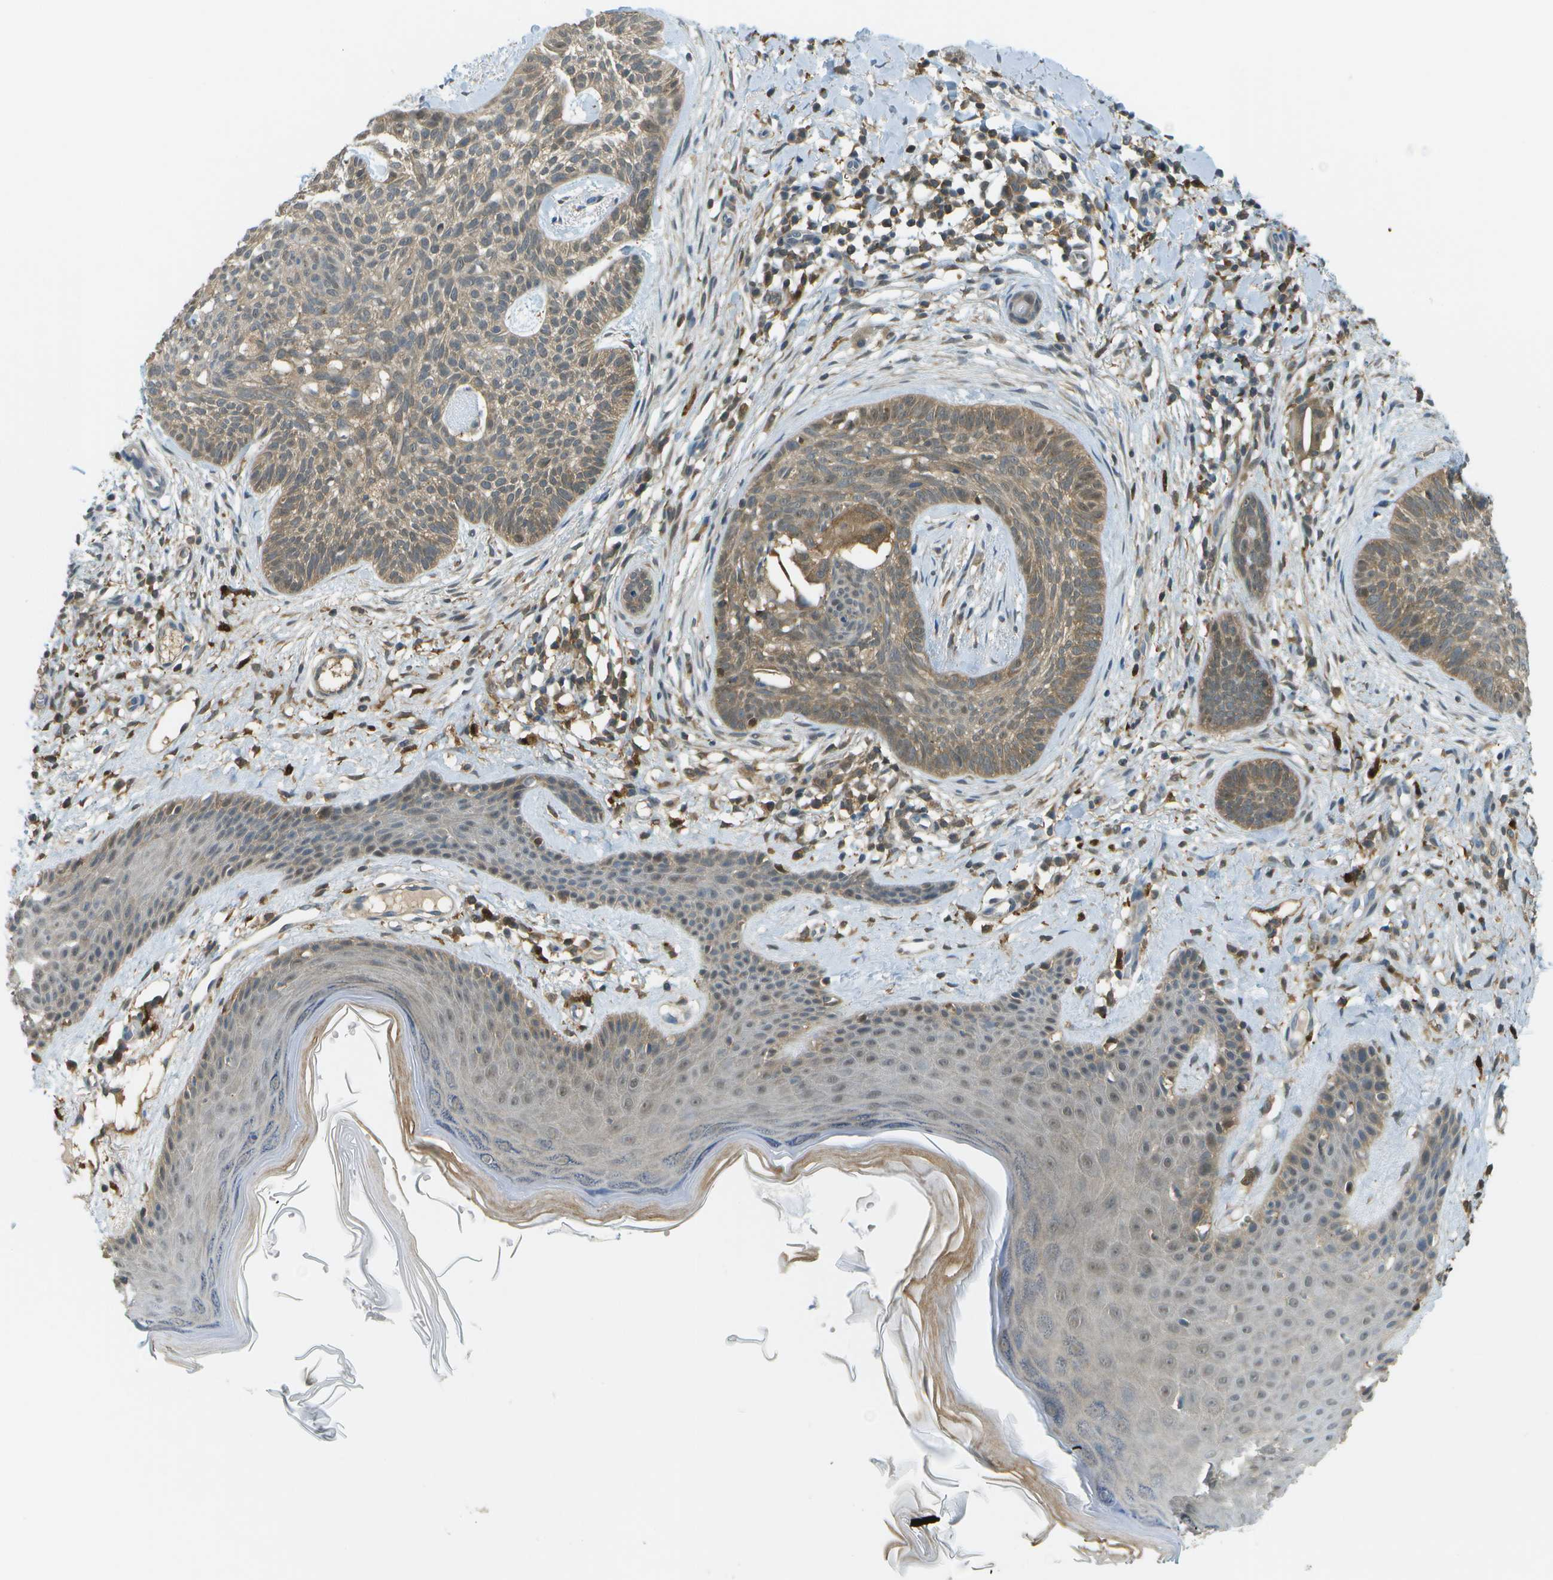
{"staining": {"intensity": "moderate", "quantity": ">75%", "location": "cytoplasmic/membranous"}, "tissue": "skin cancer", "cell_type": "Tumor cells", "image_type": "cancer", "snomed": [{"axis": "morphology", "description": "Basal cell carcinoma"}, {"axis": "topography", "description": "Skin"}], "caption": "Immunohistochemistry (IHC) staining of skin basal cell carcinoma, which reveals medium levels of moderate cytoplasmic/membranous positivity in about >75% of tumor cells indicating moderate cytoplasmic/membranous protein staining. The staining was performed using DAB (3,3'-diaminobenzidine) (brown) for protein detection and nuclei were counterstained in hematoxylin (blue).", "gene": "CDH23", "patient": {"sex": "female", "age": 59}}